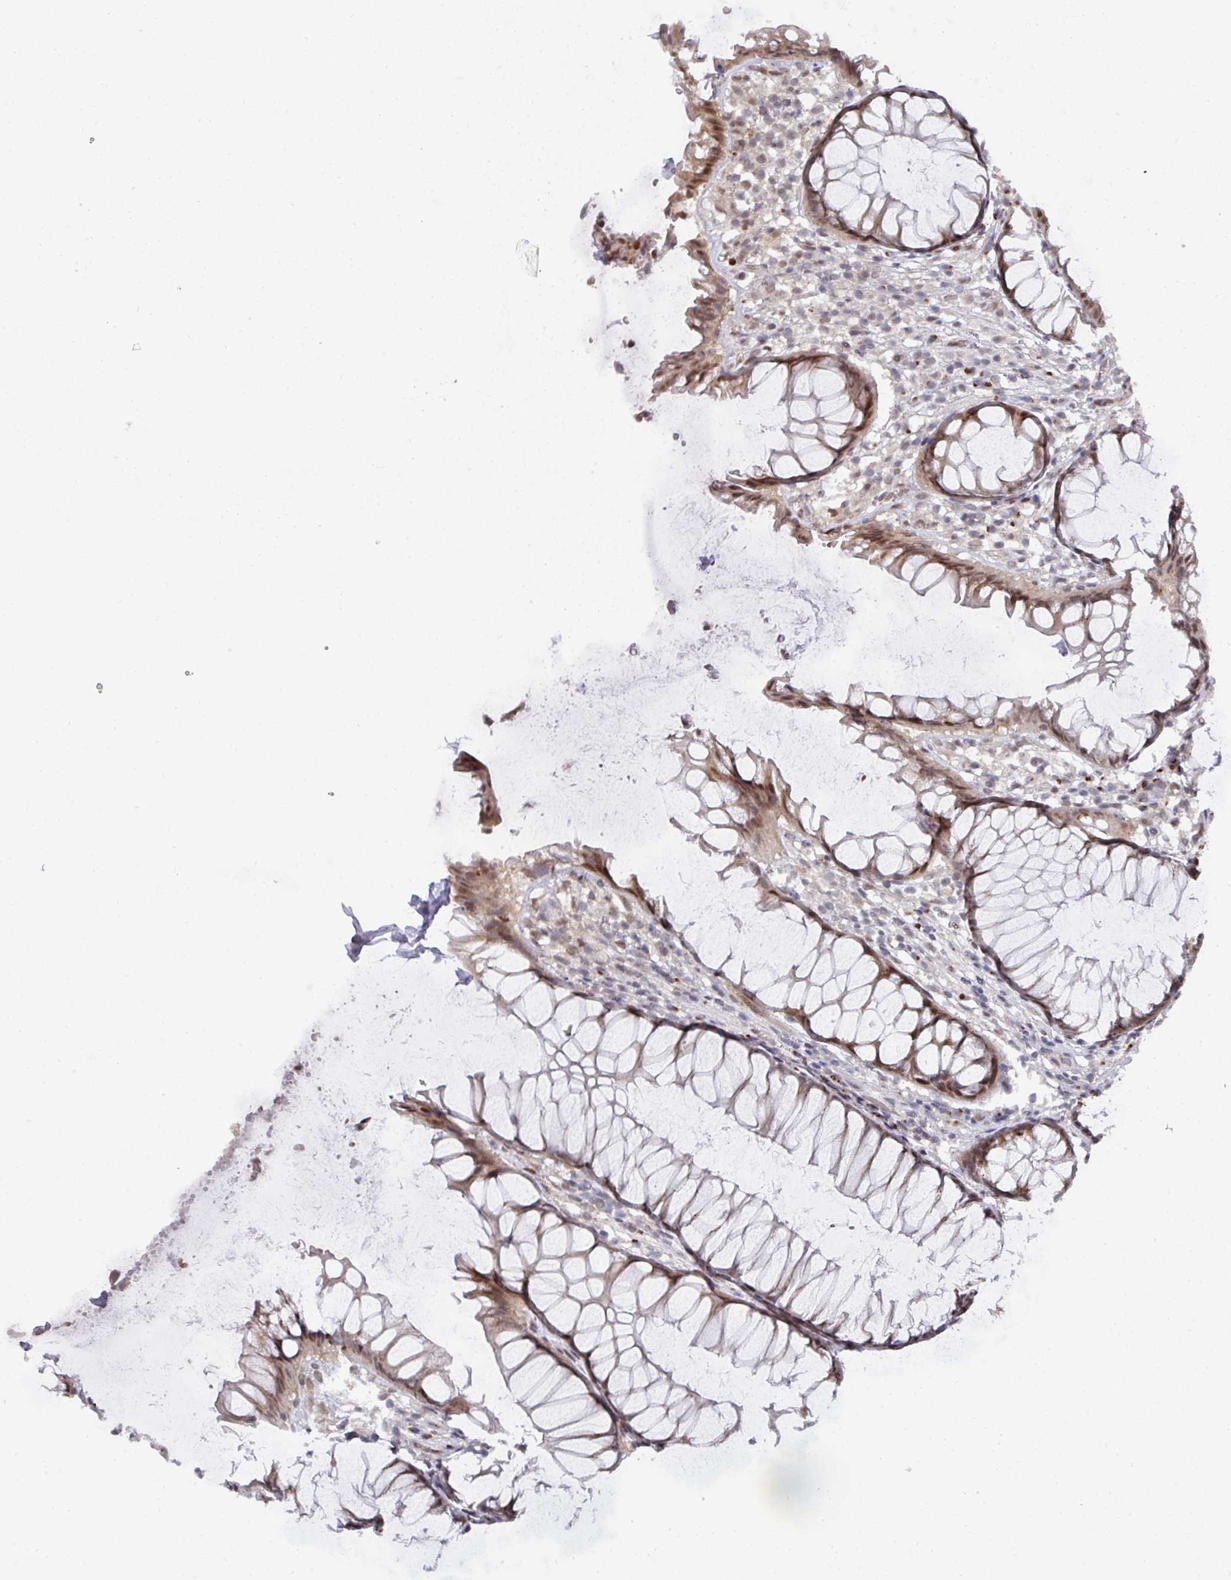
{"staining": {"intensity": "moderate", "quantity": ">75%", "location": "cytoplasmic/membranous,nuclear"}, "tissue": "rectum", "cell_type": "Glandular cells", "image_type": "normal", "snomed": [{"axis": "morphology", "description": "Normal tissue, NOS"}, {"axis": "topography", "description": "Smooth muscle"}, {"axis": "topography", "description": "Rectum"}], "caption": "This is an image of IHC staining of normal rectum, which shows moderate expression in the cytoplasmic/membranous,nuclear of glandular cells.", "gene": "C18orf25", "patient": {"sex": "male", "age": 53}}